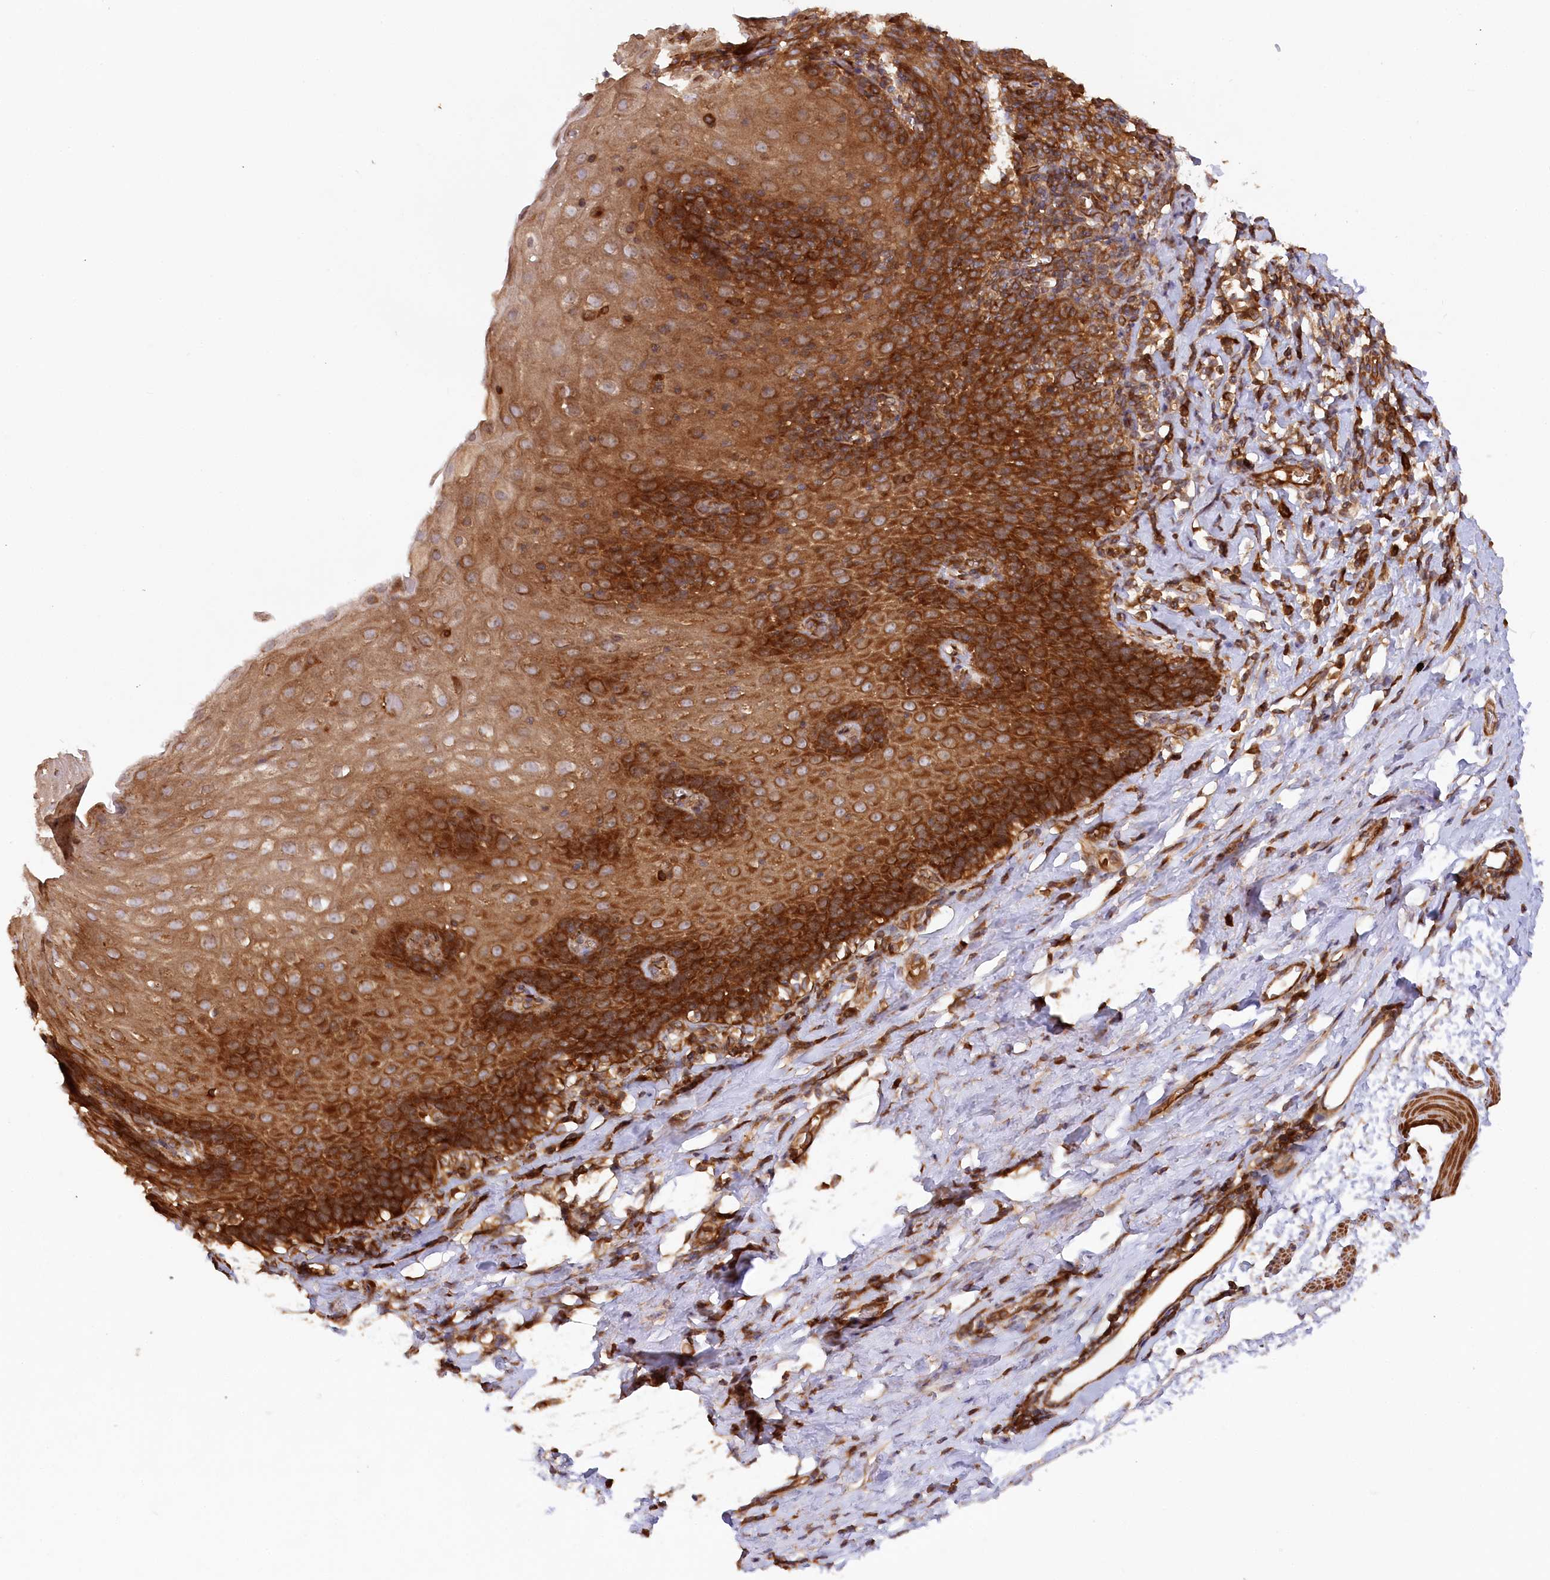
{"staining": {"intensity": "strong", "quantity": ">75%", "location": "cytoplasmic/membranous"}, "tissue": "esophagus", "cell_type": "Squamous epithelial cells", "image_type": "normal", "snomed": [{"axis": "morphology", "description": "Normal tissue, NOS"}, {"axis": "topography", "description": "Esophagus"}], "caption": "DAB immunohistochemical staining of benign esophagus displays strong cytoplasmic/membranous protein expression in about >75% of squamous epithelial cells. The protein is shown in brown color, while the nuclei are stained blue.", "gene": "PAIP2", "patient": {"sex": "female", "age": 61}}